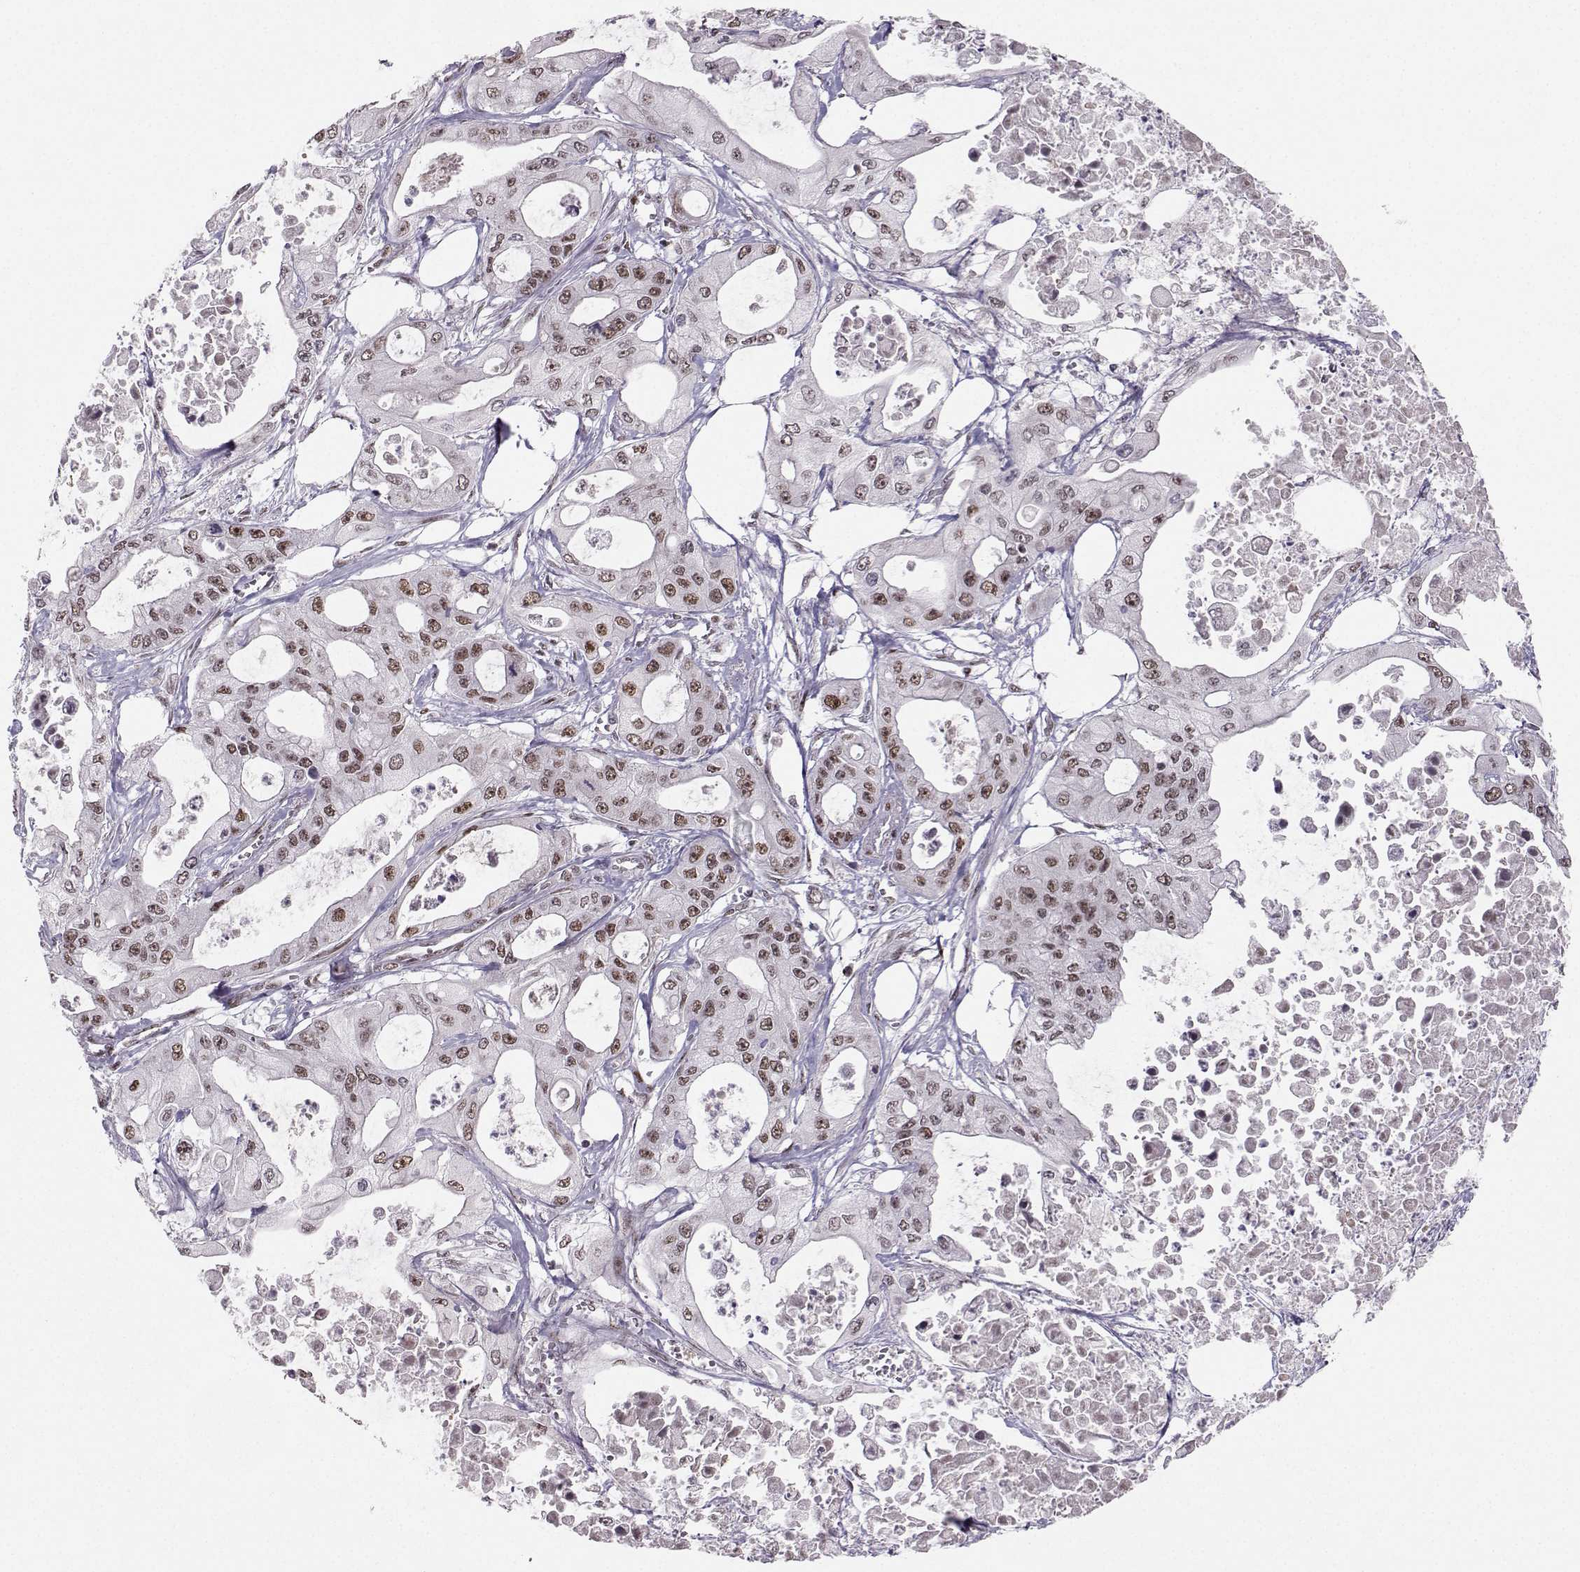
{"staining": {"intensity": "moderate", "quantity": "25%-75%", "location": "nuclear"}, "tissue": "pancreatic cancer", "cell_type": "Tumor cells", "image_type": "cancer", "snomed": [{"axis": "morphology", "description": "Adenocarcinoma, NOS"}, {"axis": "topography", "description": "Pancreas"}], "caption": "Tumor cells demonstrate medium levels of moderate nuclear positivity in approximately 25%-75% of cells in adenocarcinoma (pancreatic).", "gene": "SNAPC2", "patient": {"sex": "male", "age": 70}}